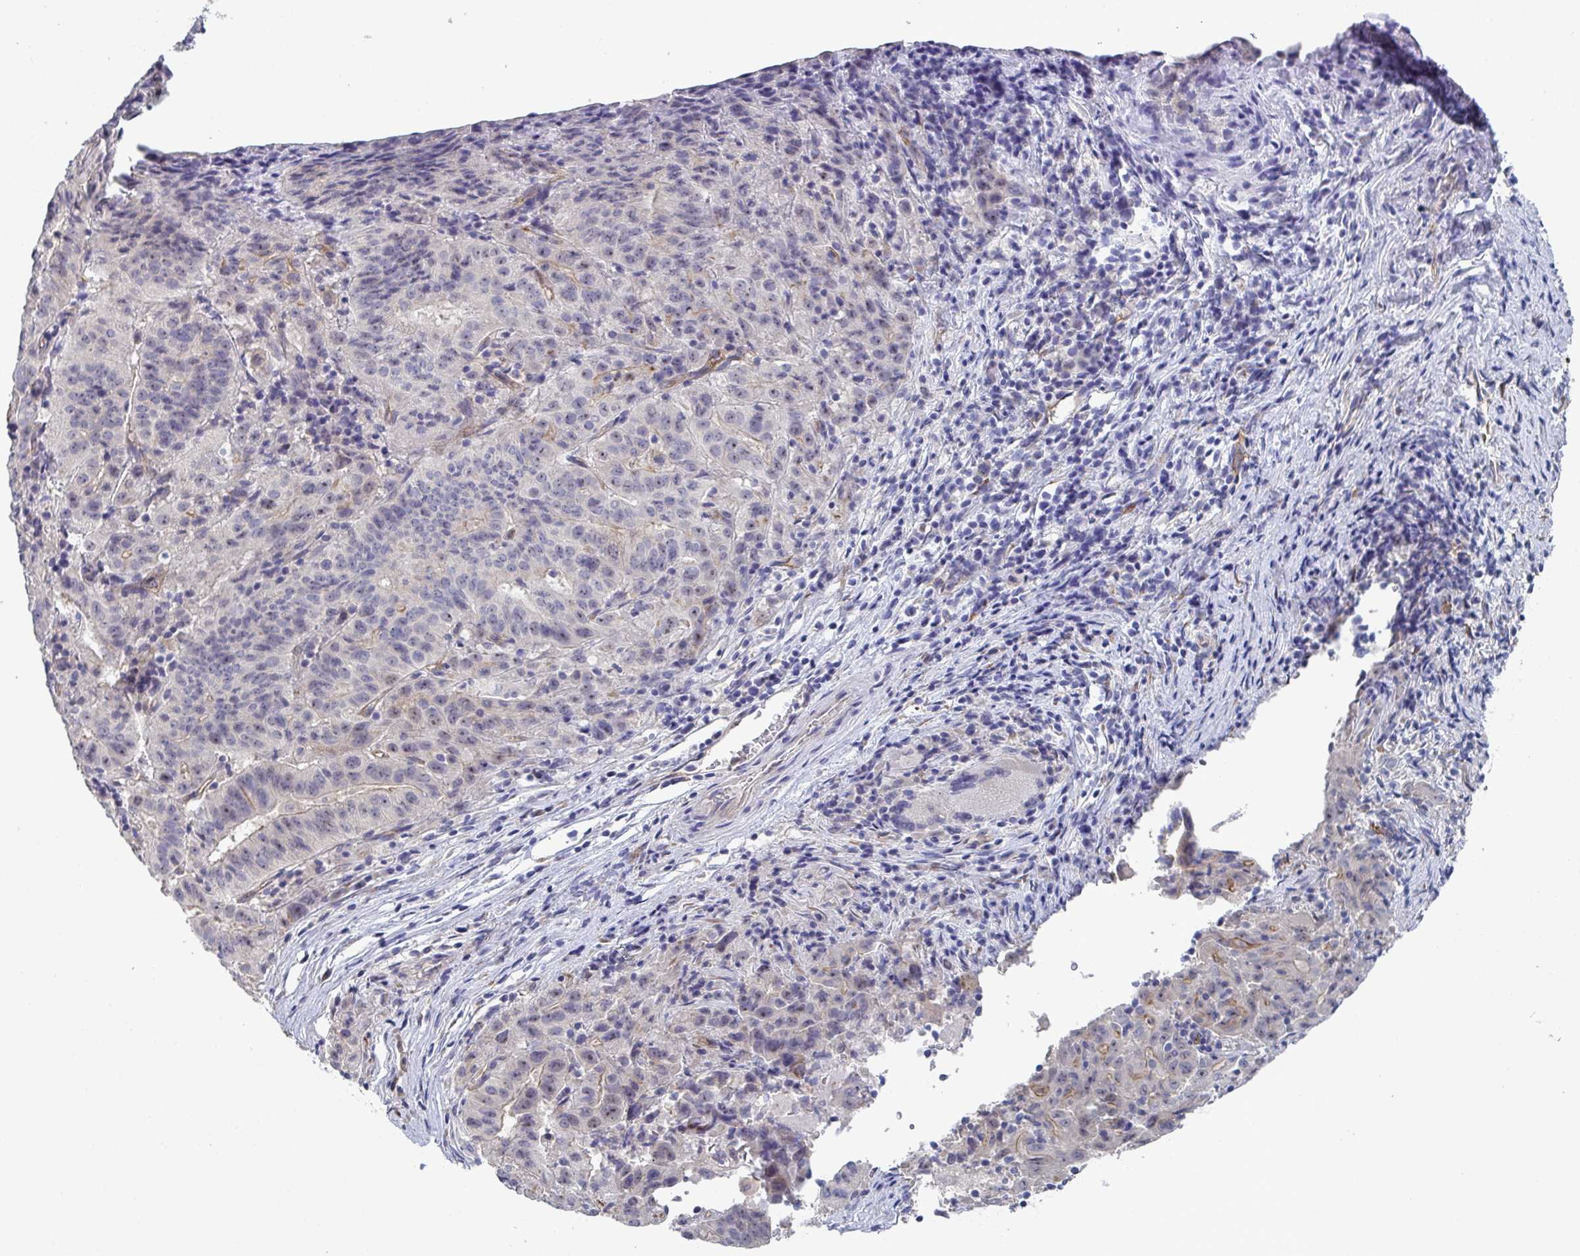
{"staining": {"intensity": "weak", "quantity": "<25%", "location": "cytoplasmic/membranous"}, "tissue": "pancreatic cancer", "cell_type": "Tumor cells", "image_type": "cancer", "snomed": [{"axis": "morphology", "description": "Adenocarcinoma, NOS"}, {"axis": "topography", "description": "Pancreas"}], "caption": "Immunohistochemistry micrograph of human adenocarcinoma (pancreatic) stained for a protein (brown), which demonstrates no positivity in tumor cells.", "gene": "ST14", "patient": {"sex": "male", "age": 63}}